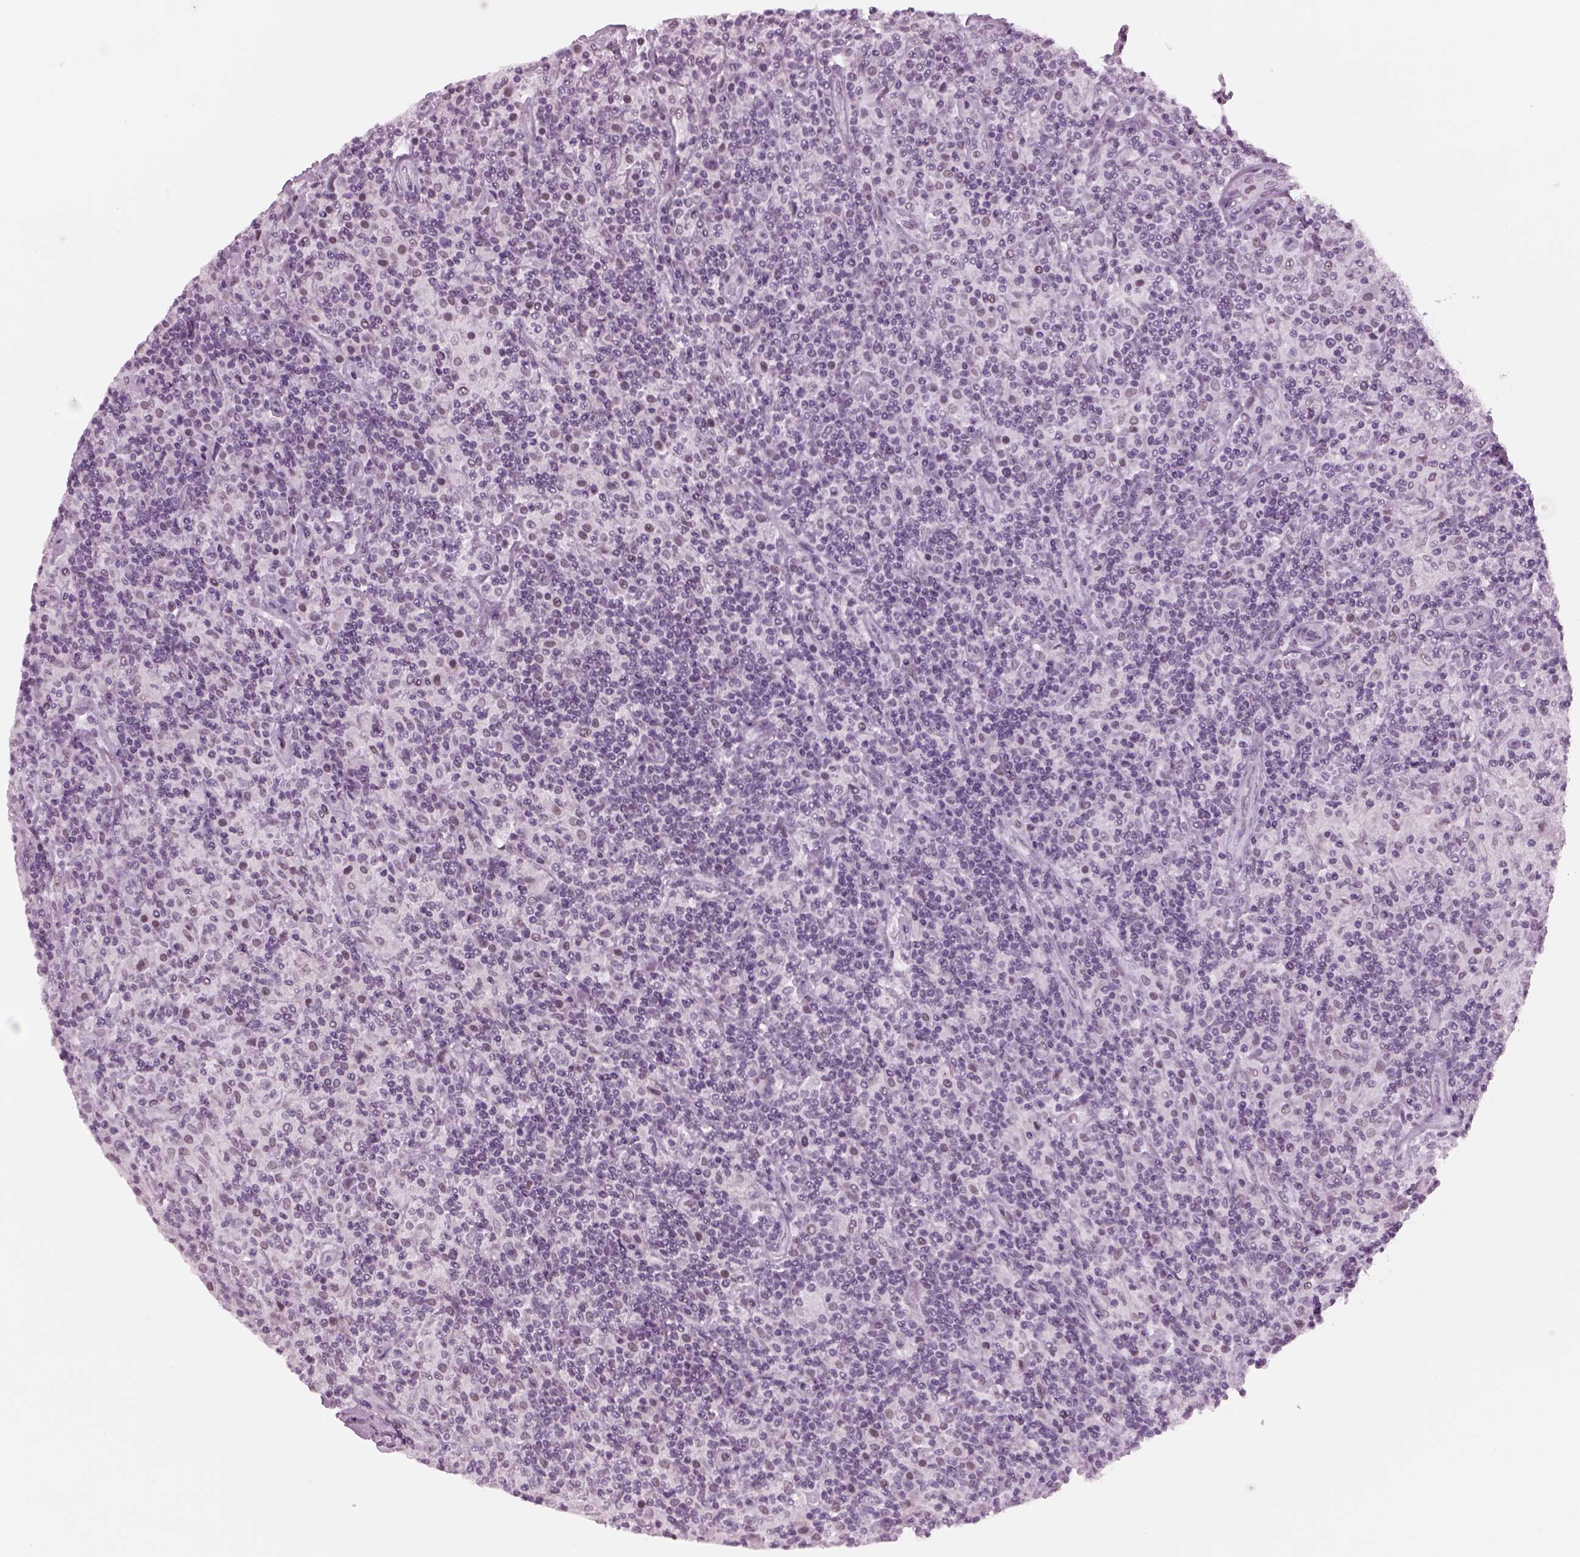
{"staining": {"intensity": "negative", "quantity": "none", "location": "none"}, "tissue": "lymphoma", "cell_type": "Tumor cells", "image_type": "cancer", "snomed": [{"axis": "morphology", "description": "Hodgkin's disease, NOS"}, {"axis": "topography", "description": "Lymph node"}], "caption": "IHC of Hodgkin's disease exhibits no staining in tumor cells.", "gene": "KCNG2", "patient": {"sex": "male", "age": 70}}